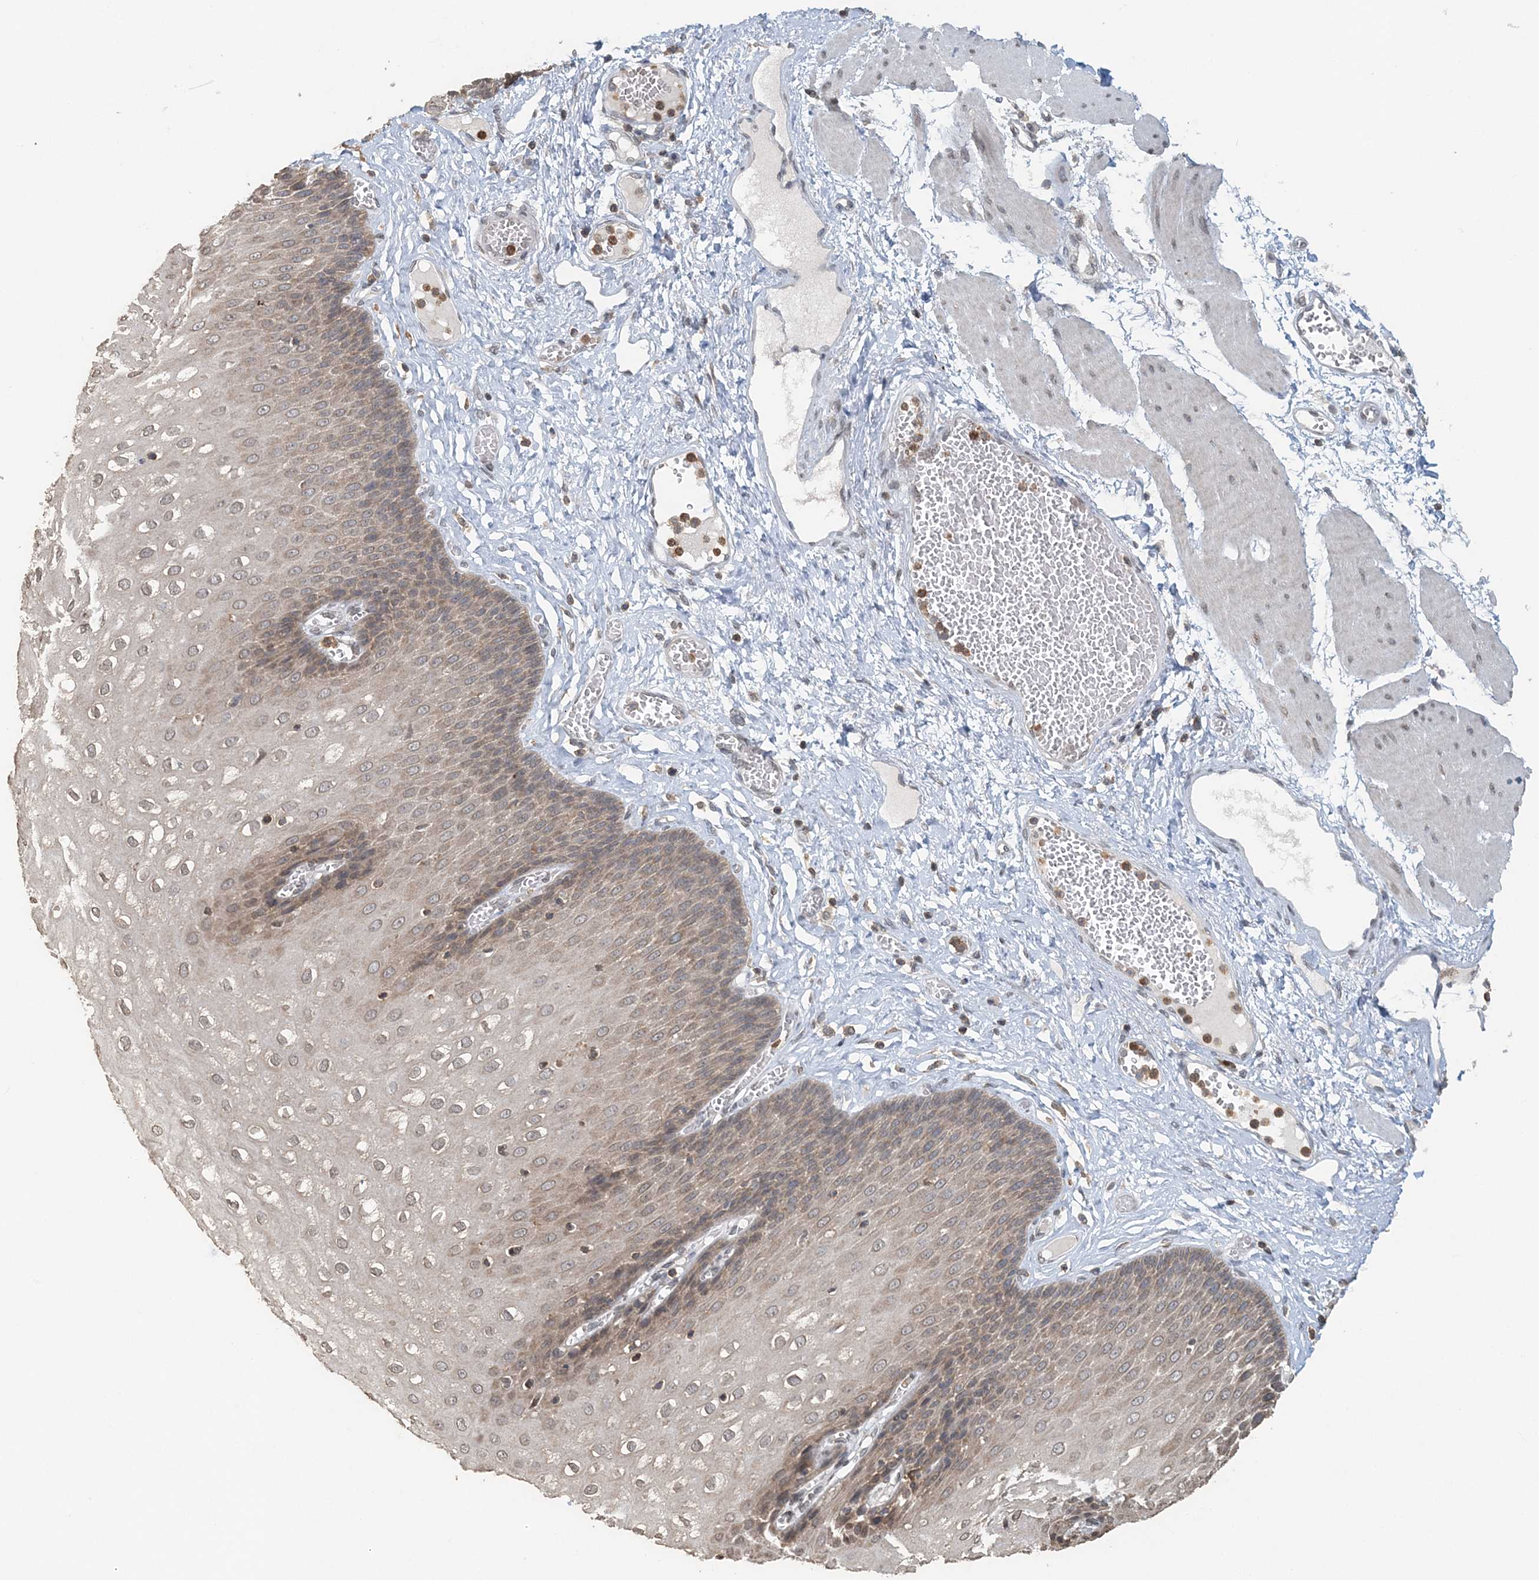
{"staining": {"intensity": "weak", "quantity": "25%-75%", "location": "cytoplasmic/membranous"}, "tissue": "esophagus", "cell_type": "Squamous epithelial cells", "image_type": "normal", "snomed": [{"axis": "morphology", "description": "Normal tissue, NOS"}, {"axis": "topography", "description": "Esophagus"}], "caption": "A low amount of weak cytoplasmic/membranous positivity is seen in approximately 25%-75% of squamous epithelial cells in normal esophagus. (DAB (3,3'-diaminobenzidine) IHC, brown staining for protein, blue staining for nuclei).", "gene": "FAM110A", "patient": {"sex": "male", "age": 60}}